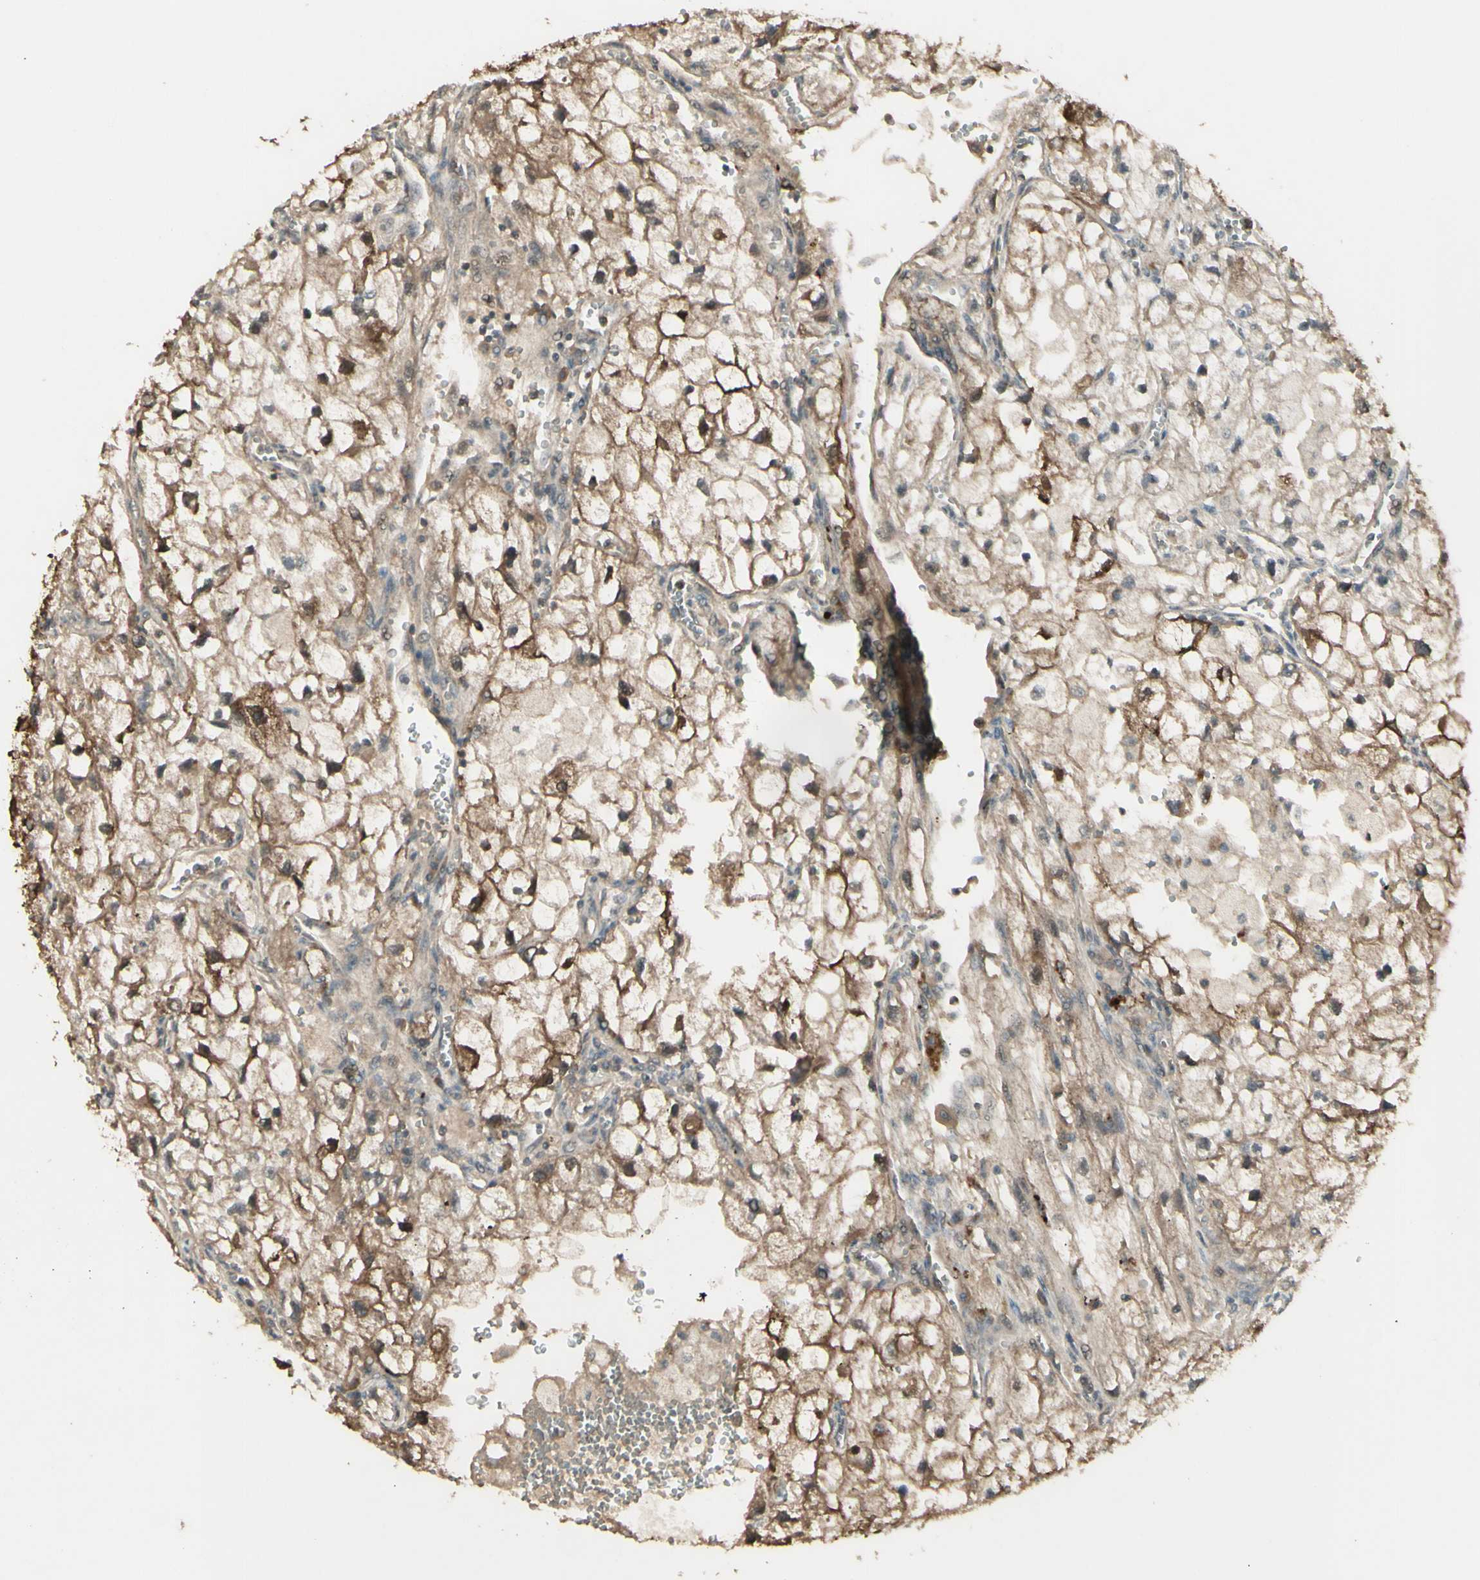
{"staining": {"intensity": "moderate", "quantity": ">75%", "location": "cytoplasmic/membranous"}, "tissue": "renal cancer", "cell_type": "Tumor cells", "image_type": "cancer", "snomed": [{"axis": "morphology", "description": "Adenocarcinoma, NOS"}, {"axis": "topography", "description": "Kidney"}], "caption": "An image showing moderate cytoplasmic/membranous expression in about >75% of tumor cells in renal adenocarcinoma, as visualized by brown immunohistochemical staining.", "gene": "GNAS", "patient": {"sex": "female", "age": 70}}